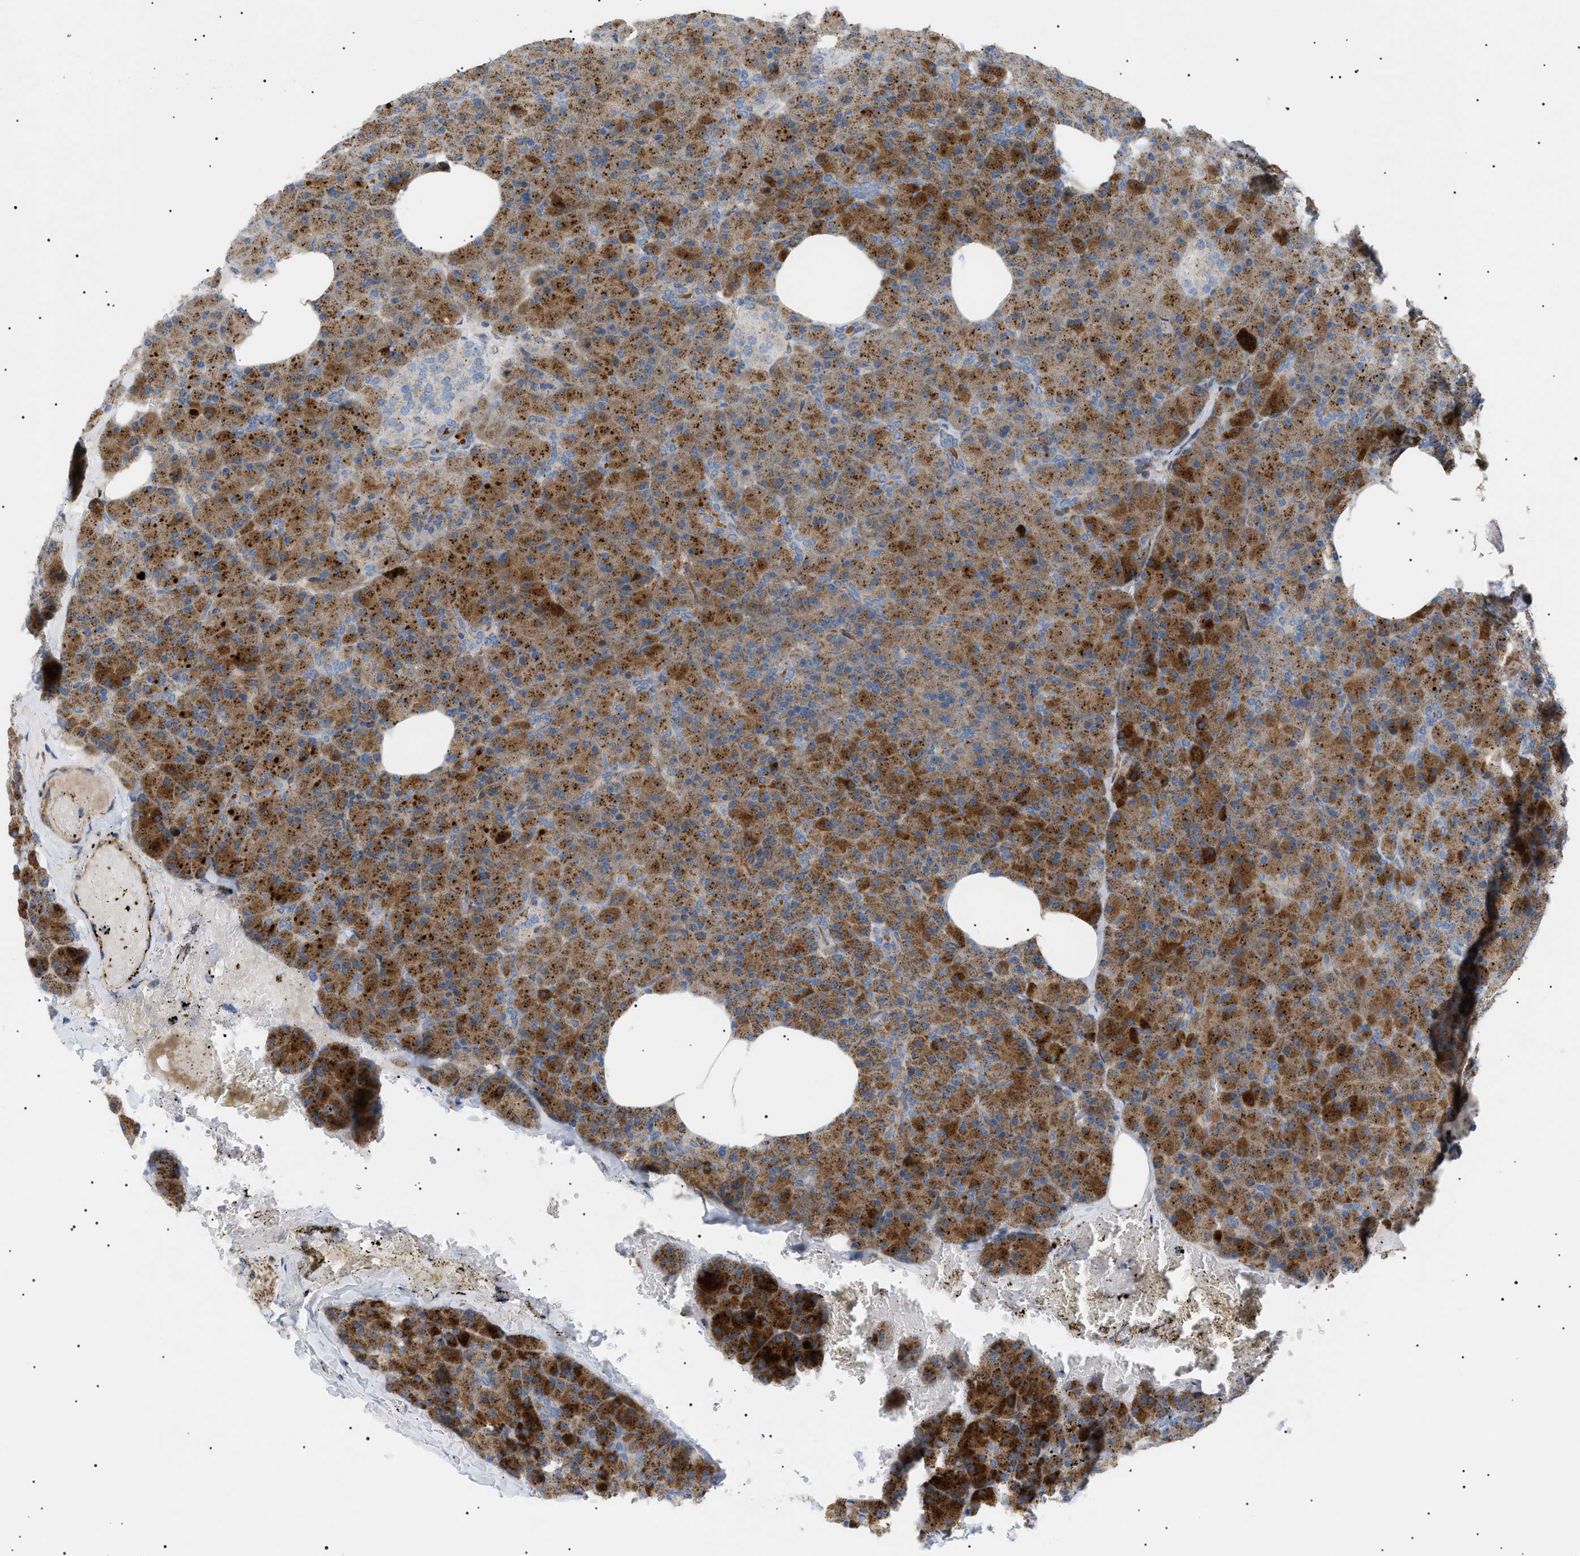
{"staining": {"intensity": "strong", "quantity": ">75%", "location": "cytoplasmic/membranous"}, "tissue": "pancreas", "cell_type": "Exocrine glandular cells", "image_type": "normal", "snomed": [{"axis": "morphology", "description": "Normal tissue, NOS"}, {"axis": "topography", "description": "Pancreas"}], "caption": "Protein expression analysis of benign pancreas demonstrates strong cytoplasmic/membranous positivity in about >75% of exocrine glandular cells. (DAB = brown stain, brightfield microscopy at high magnification).", "gene": "SFXN5", "patient": {"sex": "female", "age": 35}}